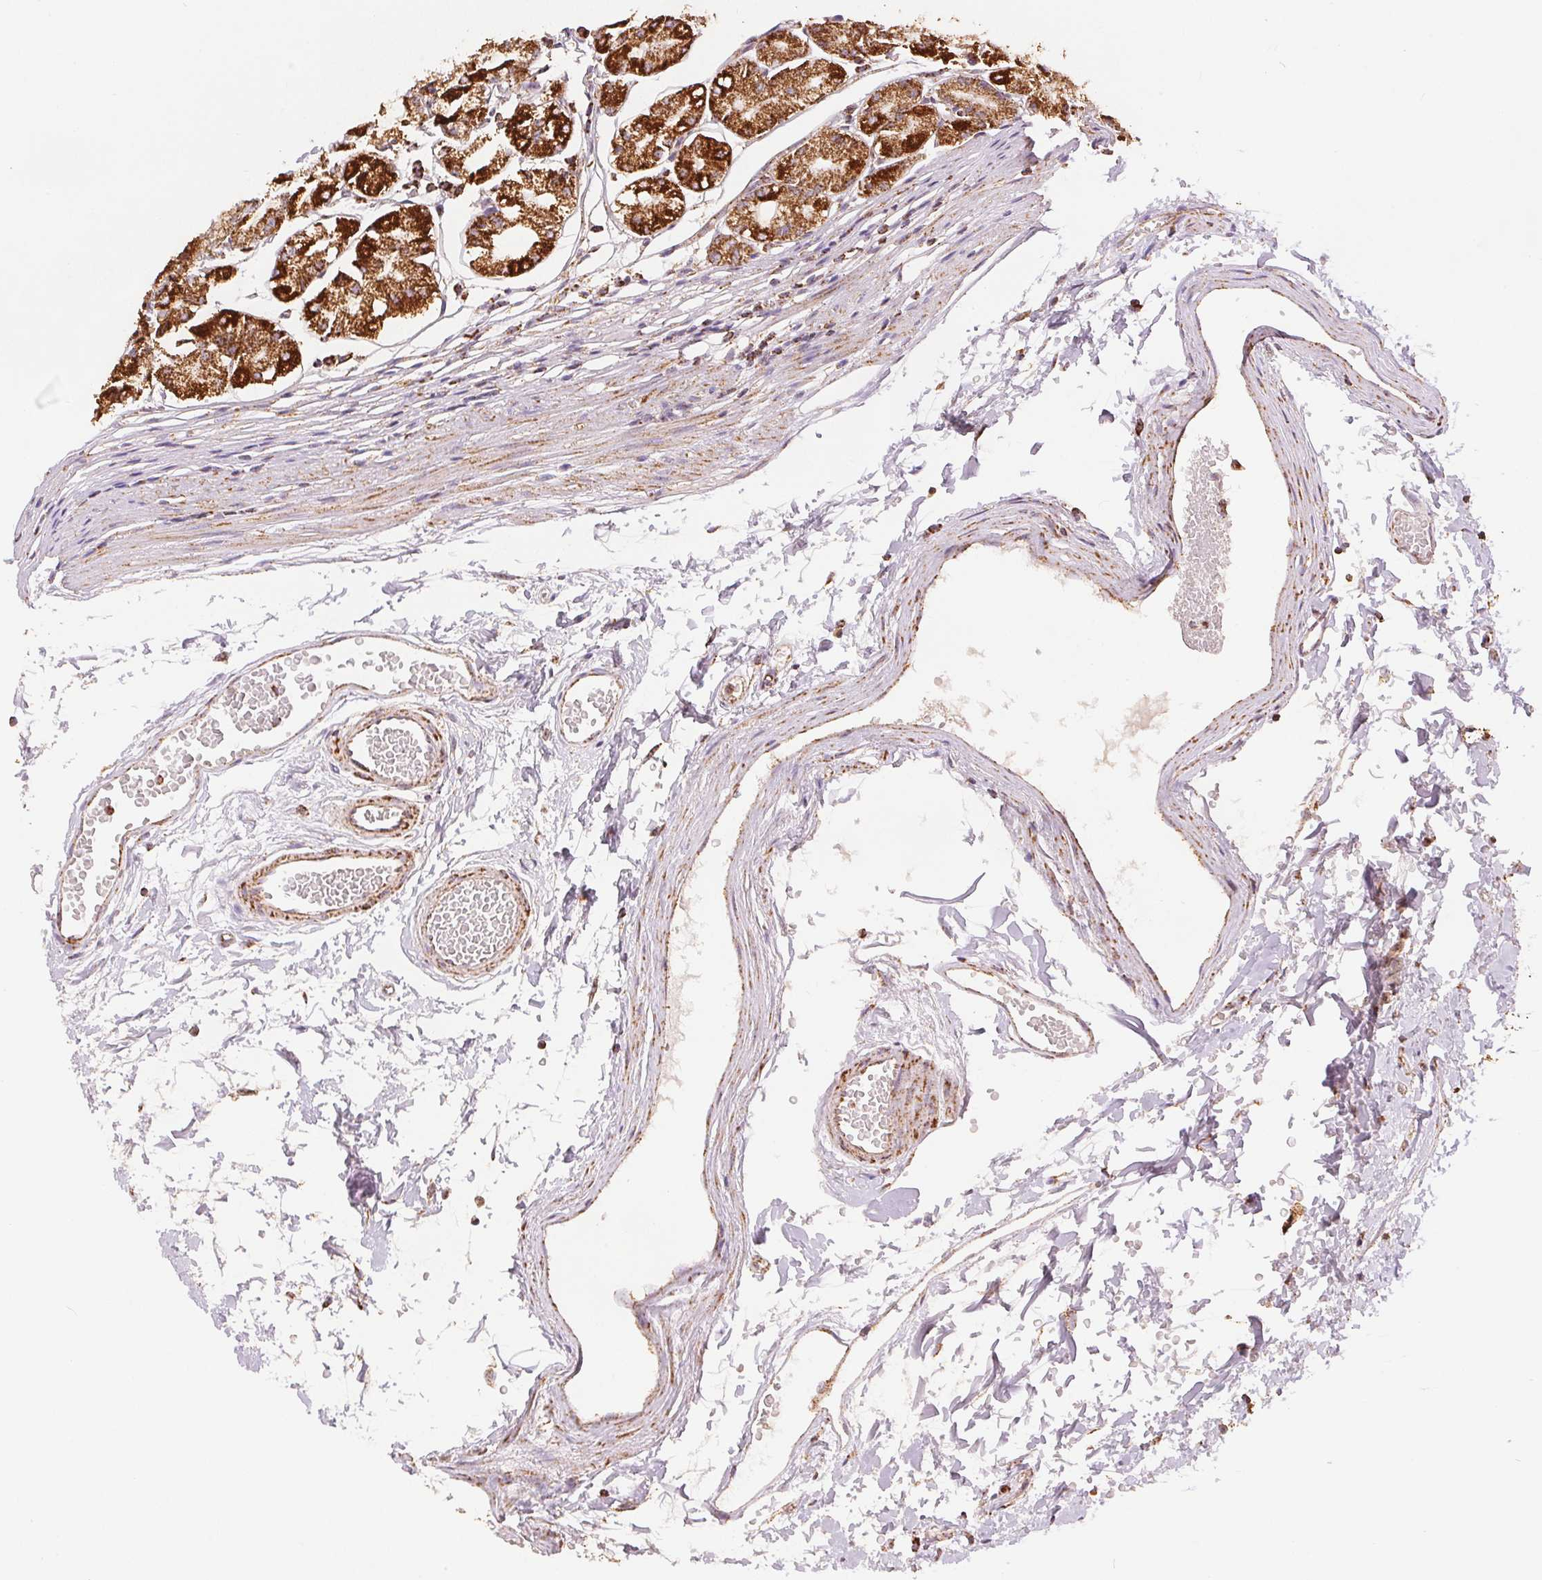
{"staining": {"intensity": "strong", "quantity": ">75%", "location": "cytoplasmic/membranous"}, "tissue": "stomach", "cell_type": "Glandular cells", "image_type": "normal", "snomed": [{"axis": "morphology", "description": "Normal tissue, NOS"}, {"axis": "topography", "description": "Stomach"}], "caption": "IHC of unremarkable stomach exhibits high levels of strong cytoplasmic/membranous positivity in approximately >75% of glandular cells.", "gene": "SDHB", "patient": {"sex": "male", "age": 55}}